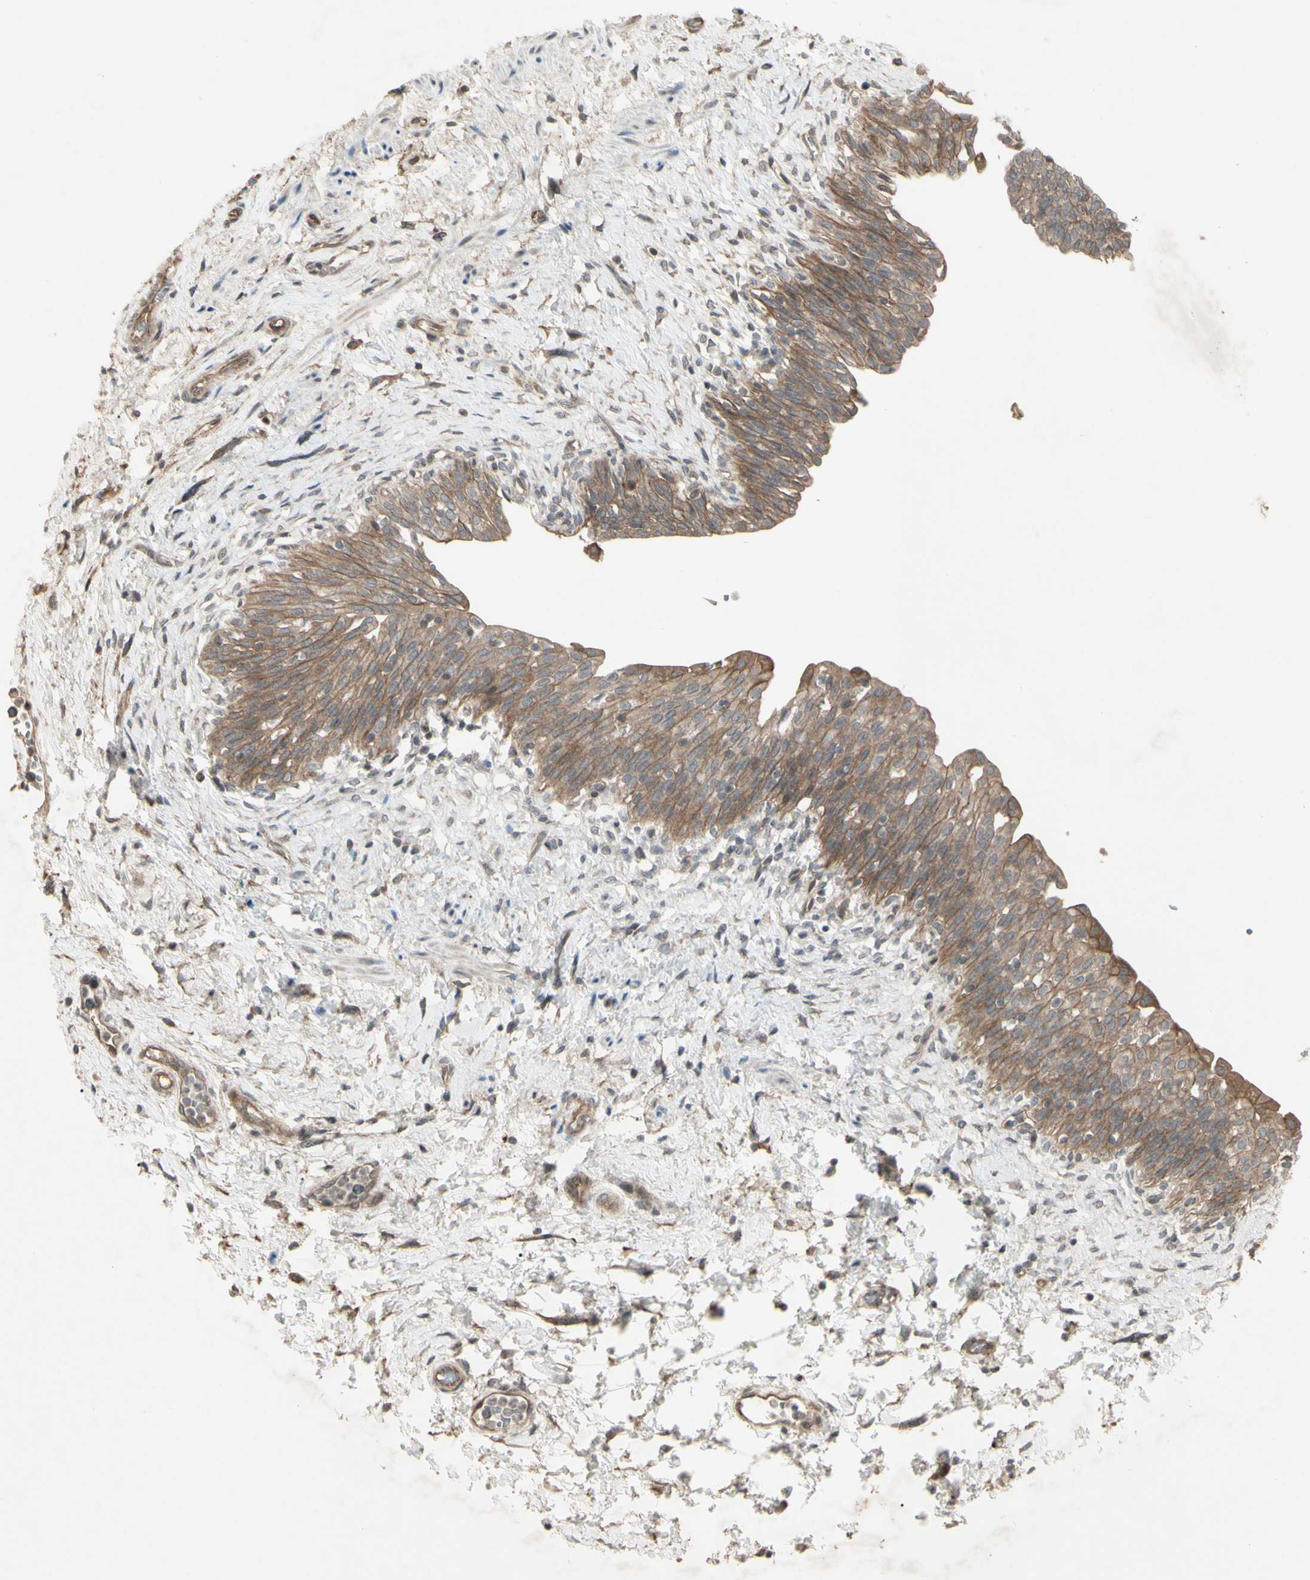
{"staining": {"intensity": "moderate", "quantity": ">75%", "location": "cytoplasmic/membranous"}, "tissue": "urinary bladder", "cell_type": "Urothelial cells", "image_type": "normal", "snomed": [{"axis": "morphology", "description": "Normal tissue, NOS"}, {"axis": "topography", "description": "Urinary bladder"}], "caption": "Immunohistochemistry (IHC) (DAB (3,3'-diaminobenzidine)) staining of benign urinary bladder displays moderate cytoplasmic/membranous protein positivity in approximately >75% of urothelial cells.", "gene": "JAG1", "patient": {"sex": "male", "age": 55}}